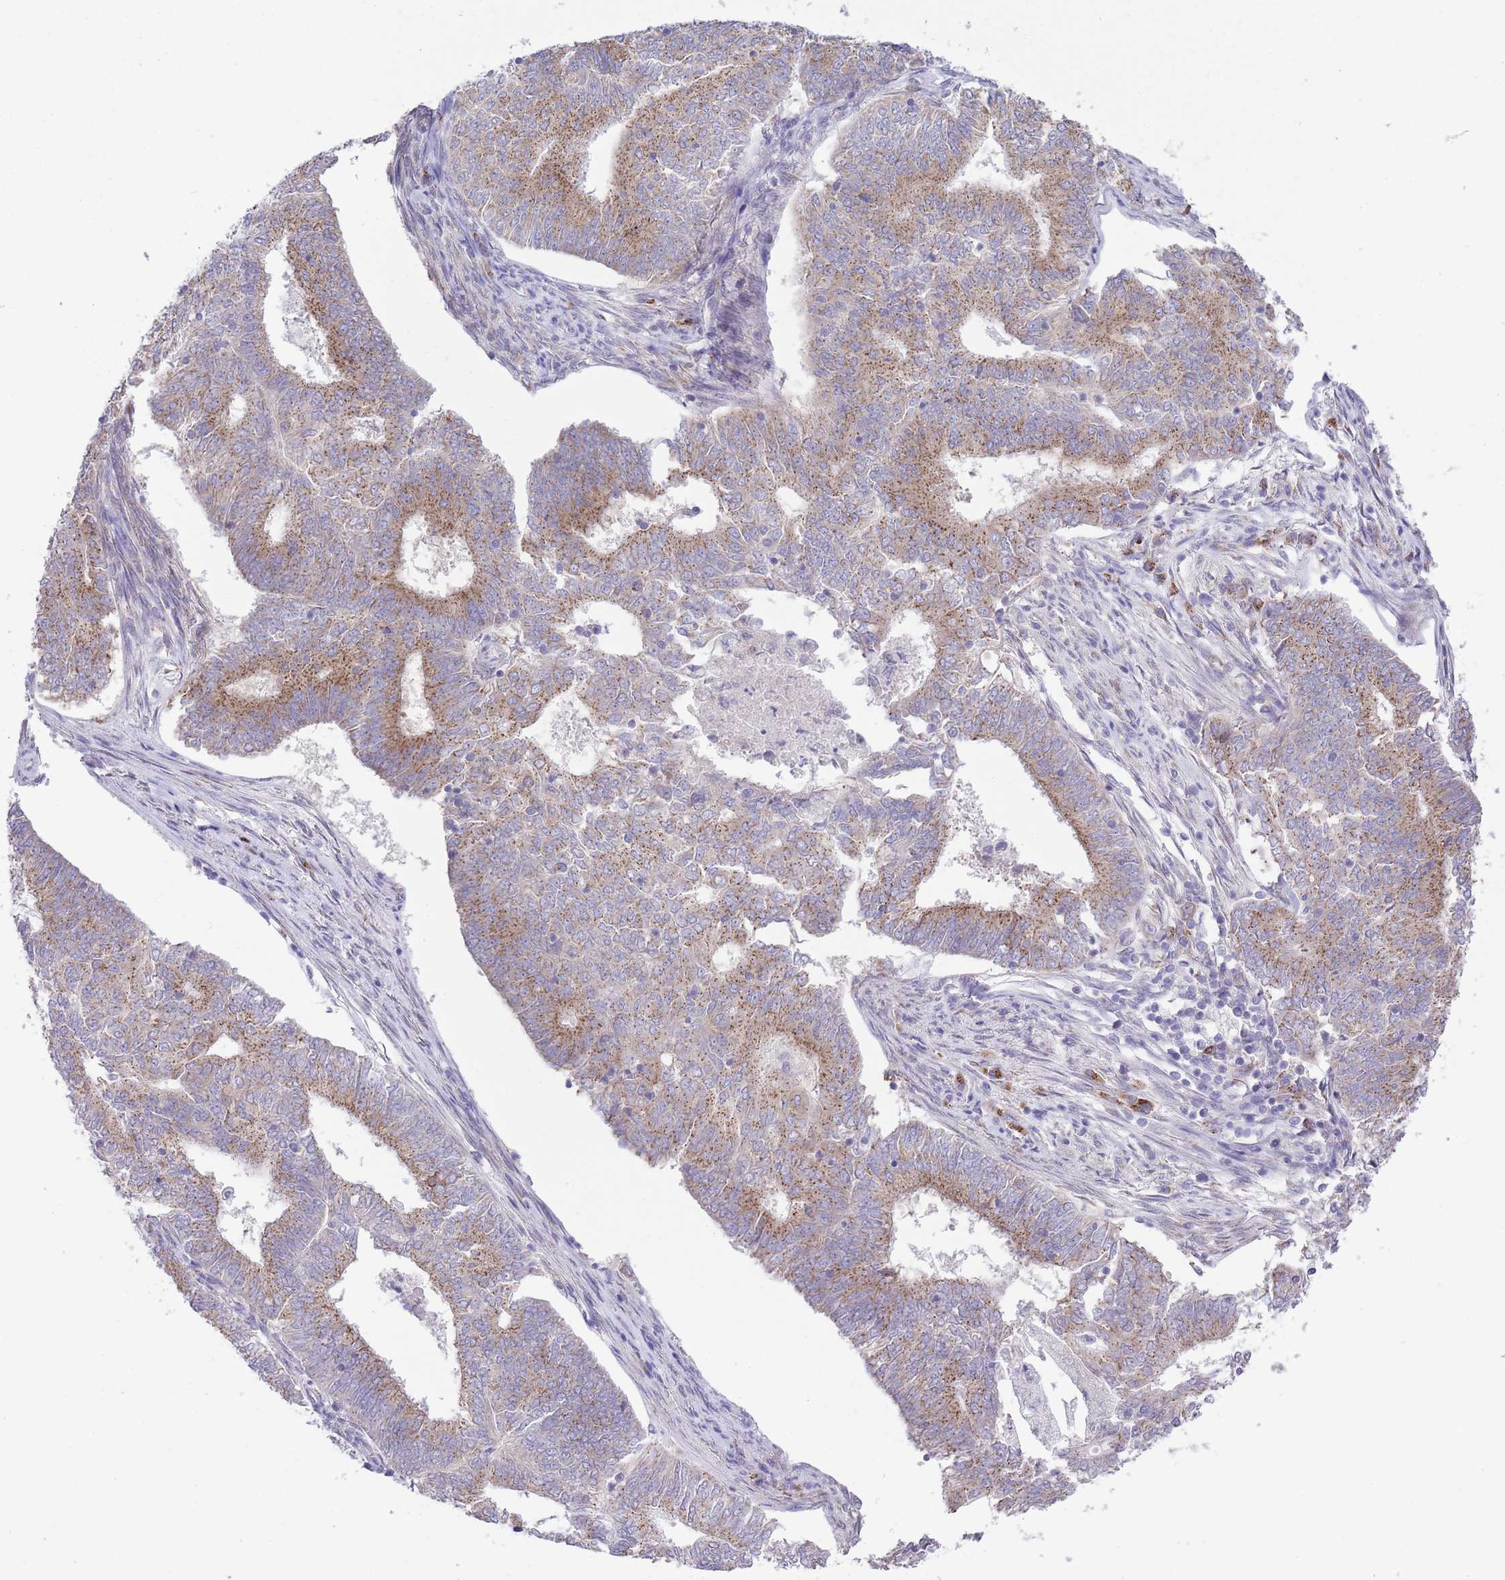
{"staining": {"intensity": "moderate", "quantity": ">75%", "location": "cytoplasmic/membranous"}, "tissue": "endometrial cancer", "cell_type": "Tumor cells", "image_type": "cancer", "snomed": [{"axis": "morphology", "description": "Adenocarcinoma, NOS"}, {"axis": "topography", "description": "Endometrium"}], "caption": "The image displays a brown stain indicating the presence of a protein in the cytoplasmic/membranous of tumor cells in endometrial cancer (adenocarcinoma).", "gene": "COPG2", "patient": {"sex": "female", "age": 62}}